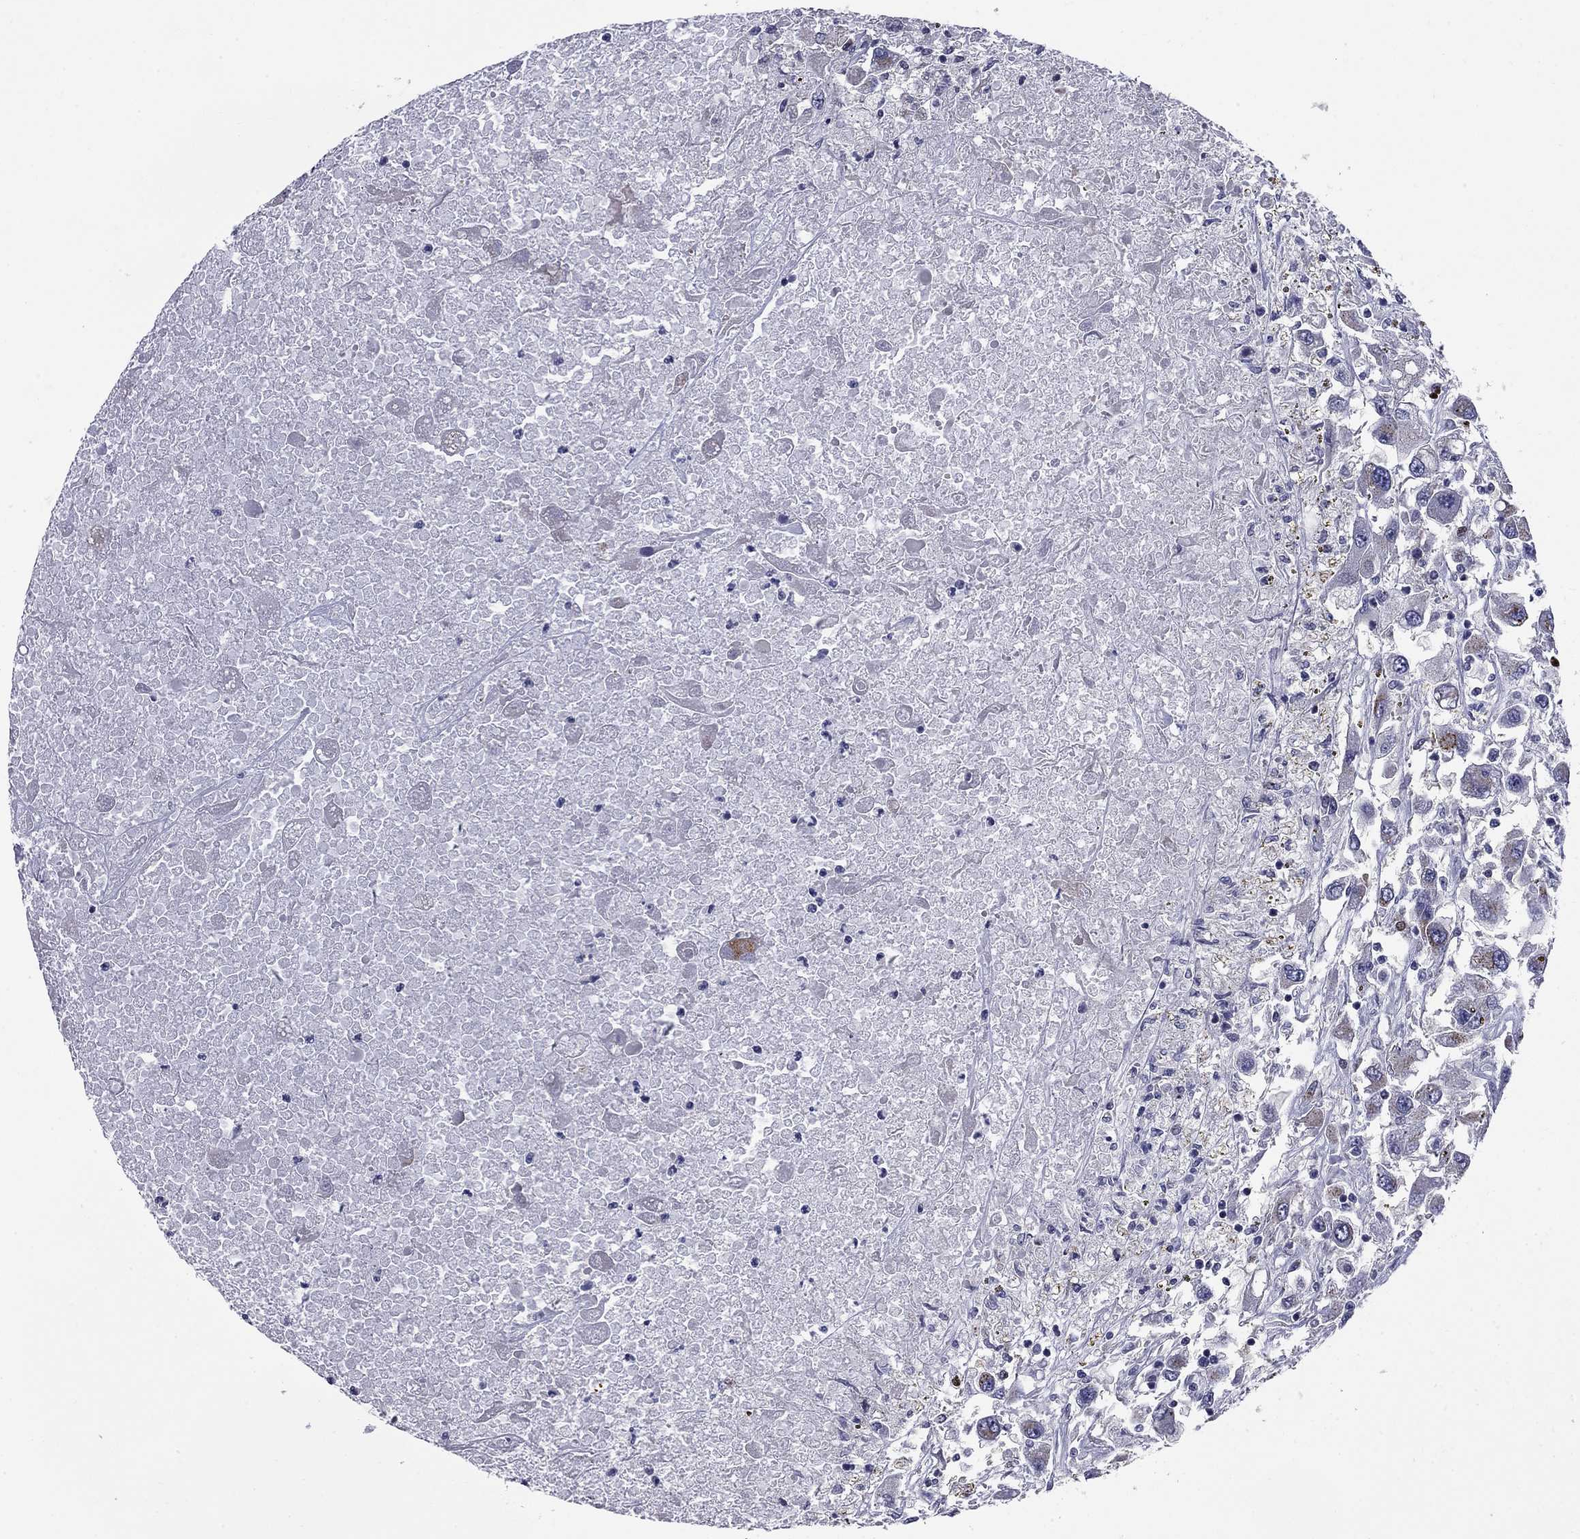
{"staining": {"intensity": "moderate", "quantity": "25%-75%", "location": "cytoplasmic/membranous"}, "tissue": "renal cancer", "cell_type": "Tumor cells", "image_type": "cancer", "snomed": [{"axis": "morphology", "description": "Adenocarcinoma, NOS"}, {"axis": "topography", "description": "Kidney"}], "caption": "Human renal adenocarcinoma stained for a protein (brown) exhibits moderate cytoplasmic/membranous positive expression in about 25%-75% of tumor cells.", "gene": "HTR4", "patient": {"sex": "female", "age": 67}}